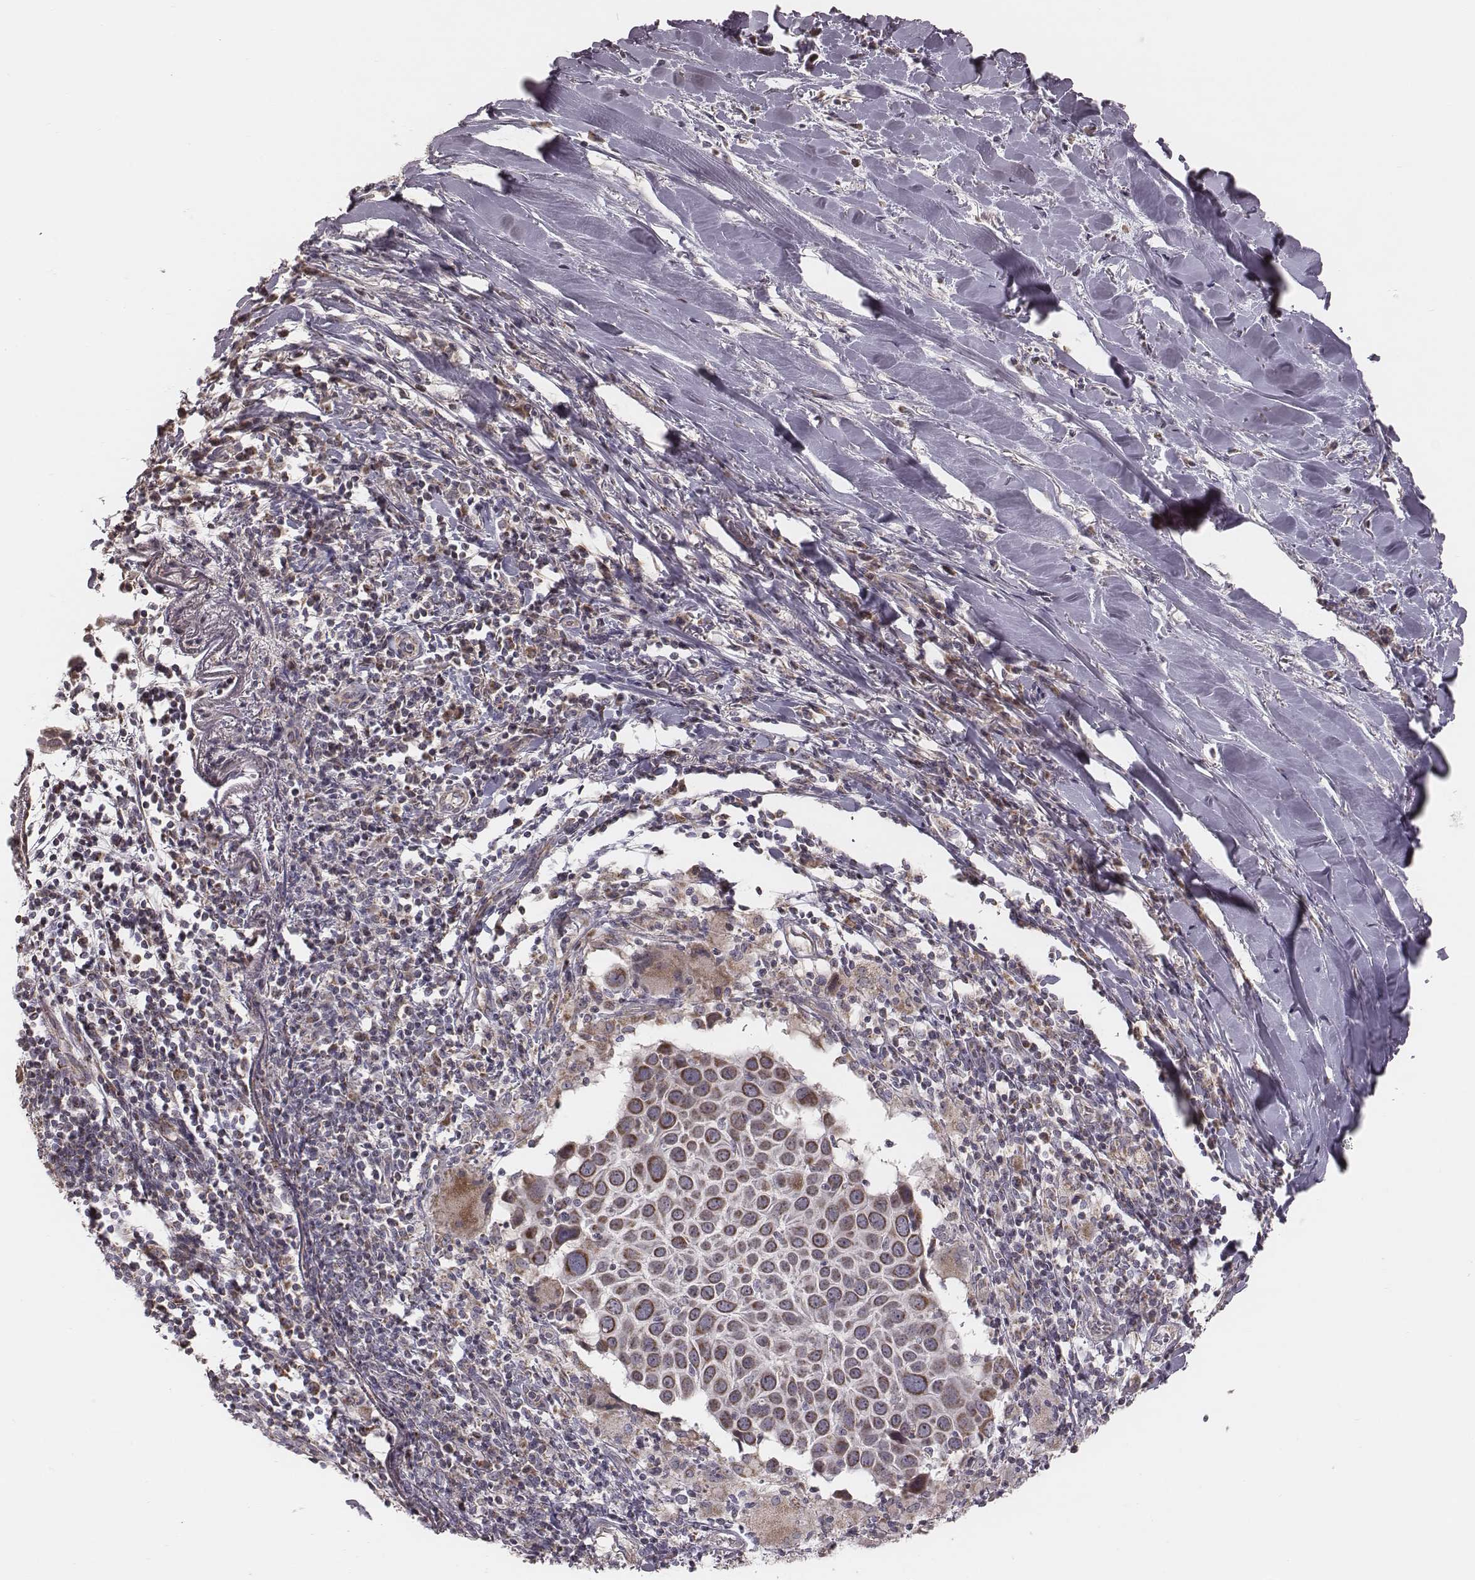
{"staining": {"intensity": "strong", "quantity": "25%-75%", "location": "cytoplasmic/membranous"}, "tissue": "lung cancer", "cell_type": "Tumor cells", "image_type": "cancer", "snomed": [{"axis": "morphology", "description": "Squamous cell carcinoma, NOS"}, {"axis": "topography", "description": "Lung"}], "caption": "Strong cytoplasmic/membranous positivity is present in approximately 25%-75% of tumor cells in squamous cell carcinoma (lung). (DAB (3,3'-diaminobenzidine) = brown stain, brightfield microscopy at high magnification).", "gene": "MRPS27", "patient": {"sex": "male", "age": 57}}